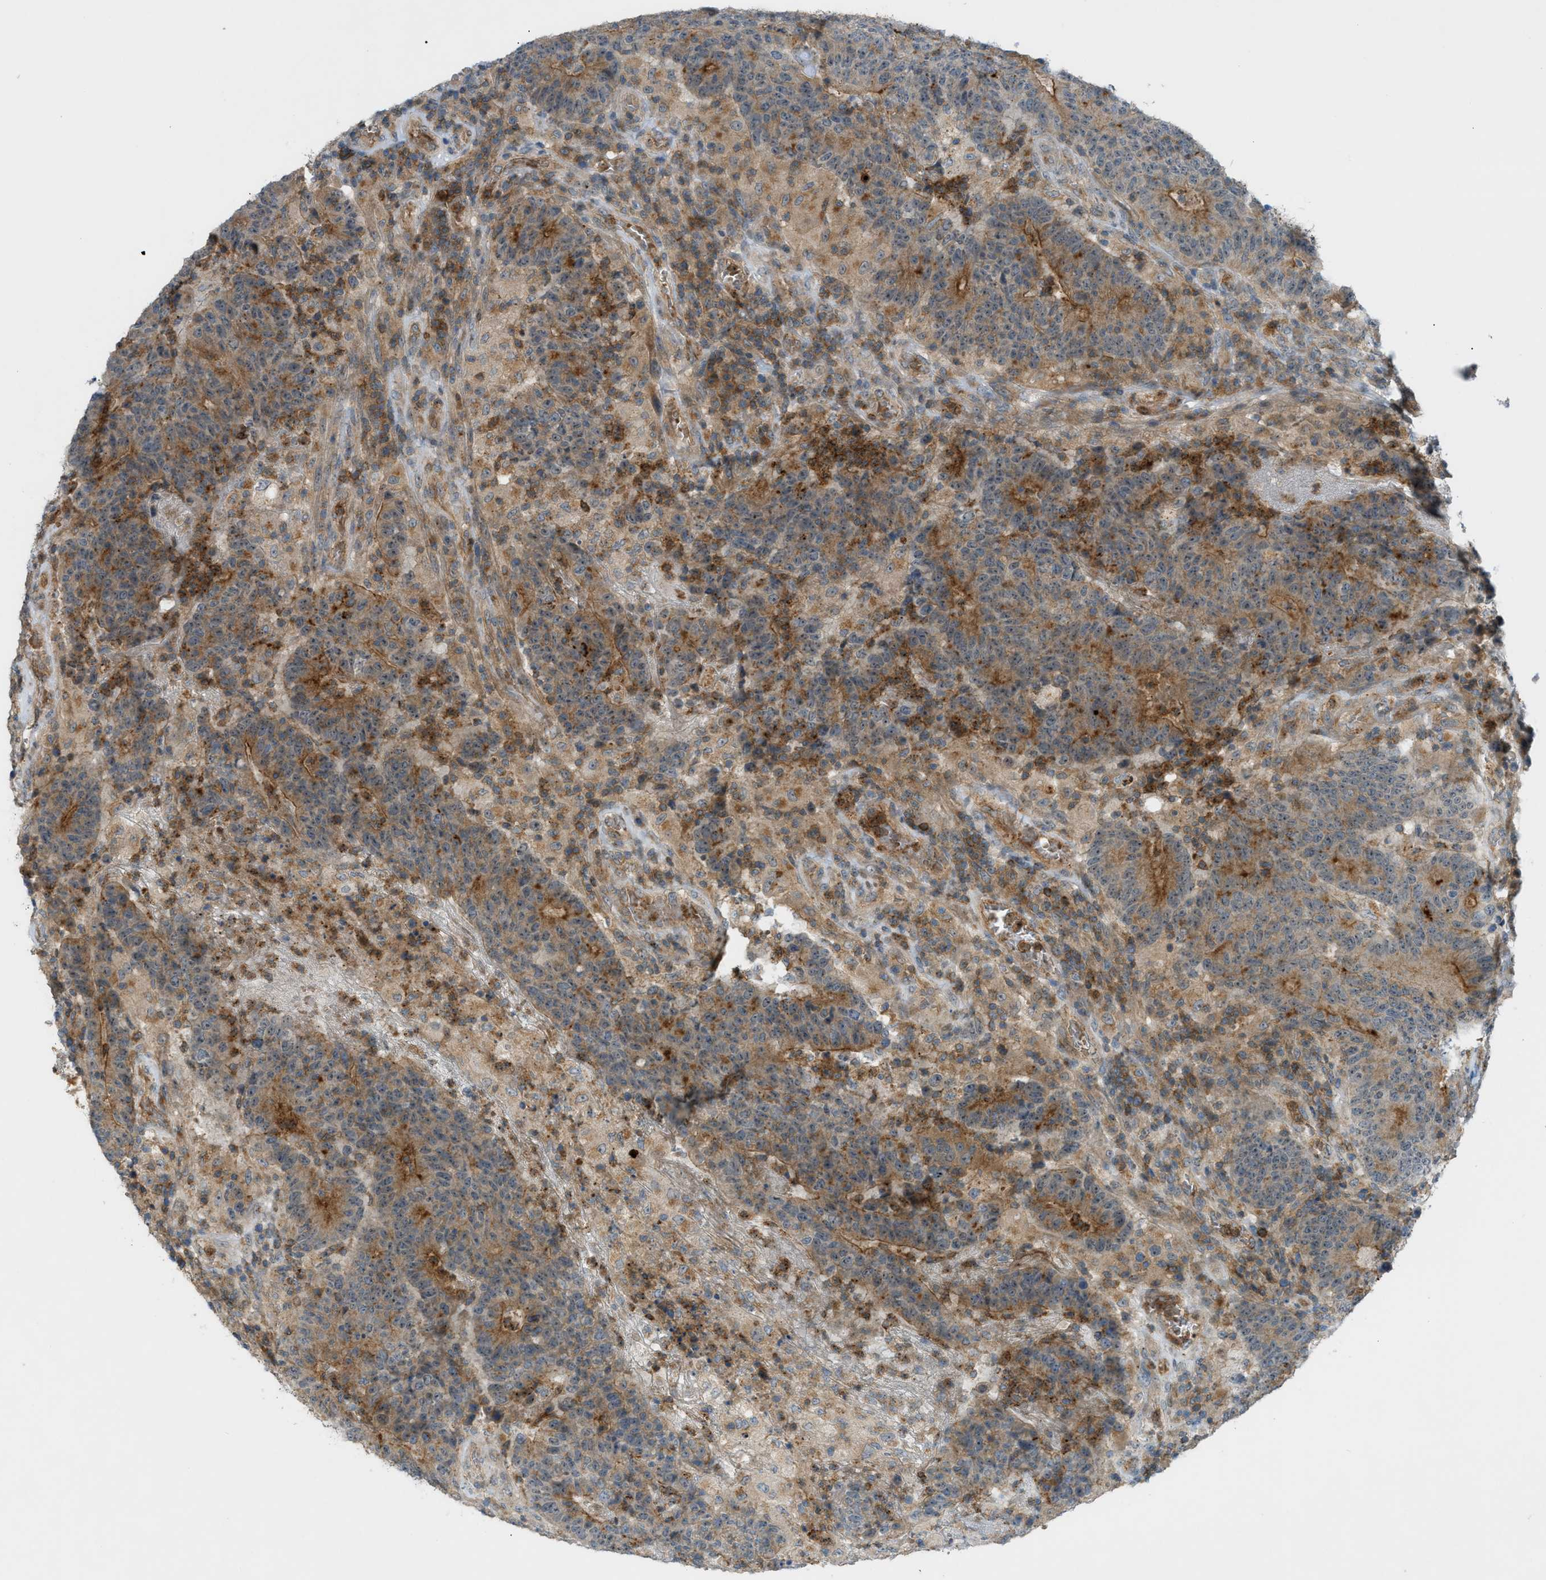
{"staining": {"intensity": "moderate", "quantity": ">75%", "location": "cytoplasmic/membranous"}, "tissue": "colorectal cancer", "cell_type": "Tumor cells", "image_type": "cancer", "snomed": [{"axis": "morphology", "description": "Normal tissue, NOS"}, {"axis": "morphology", "description": "Adenocarcinoma, NOS"}, {"axis": "topography", "description": "Colon"}], "caption": "Brown immunohistochemical staining in colorectal cancer exhibits moderate cytoplasmic/membranous staining in approximately >75% of tumor cells. Using DAB (brown) and hematoxylin (blue) stains, captured at high magnification using brightfield microscopy.", "gene": "GRK6", "patient": {"sex": "female", "age": 75}}